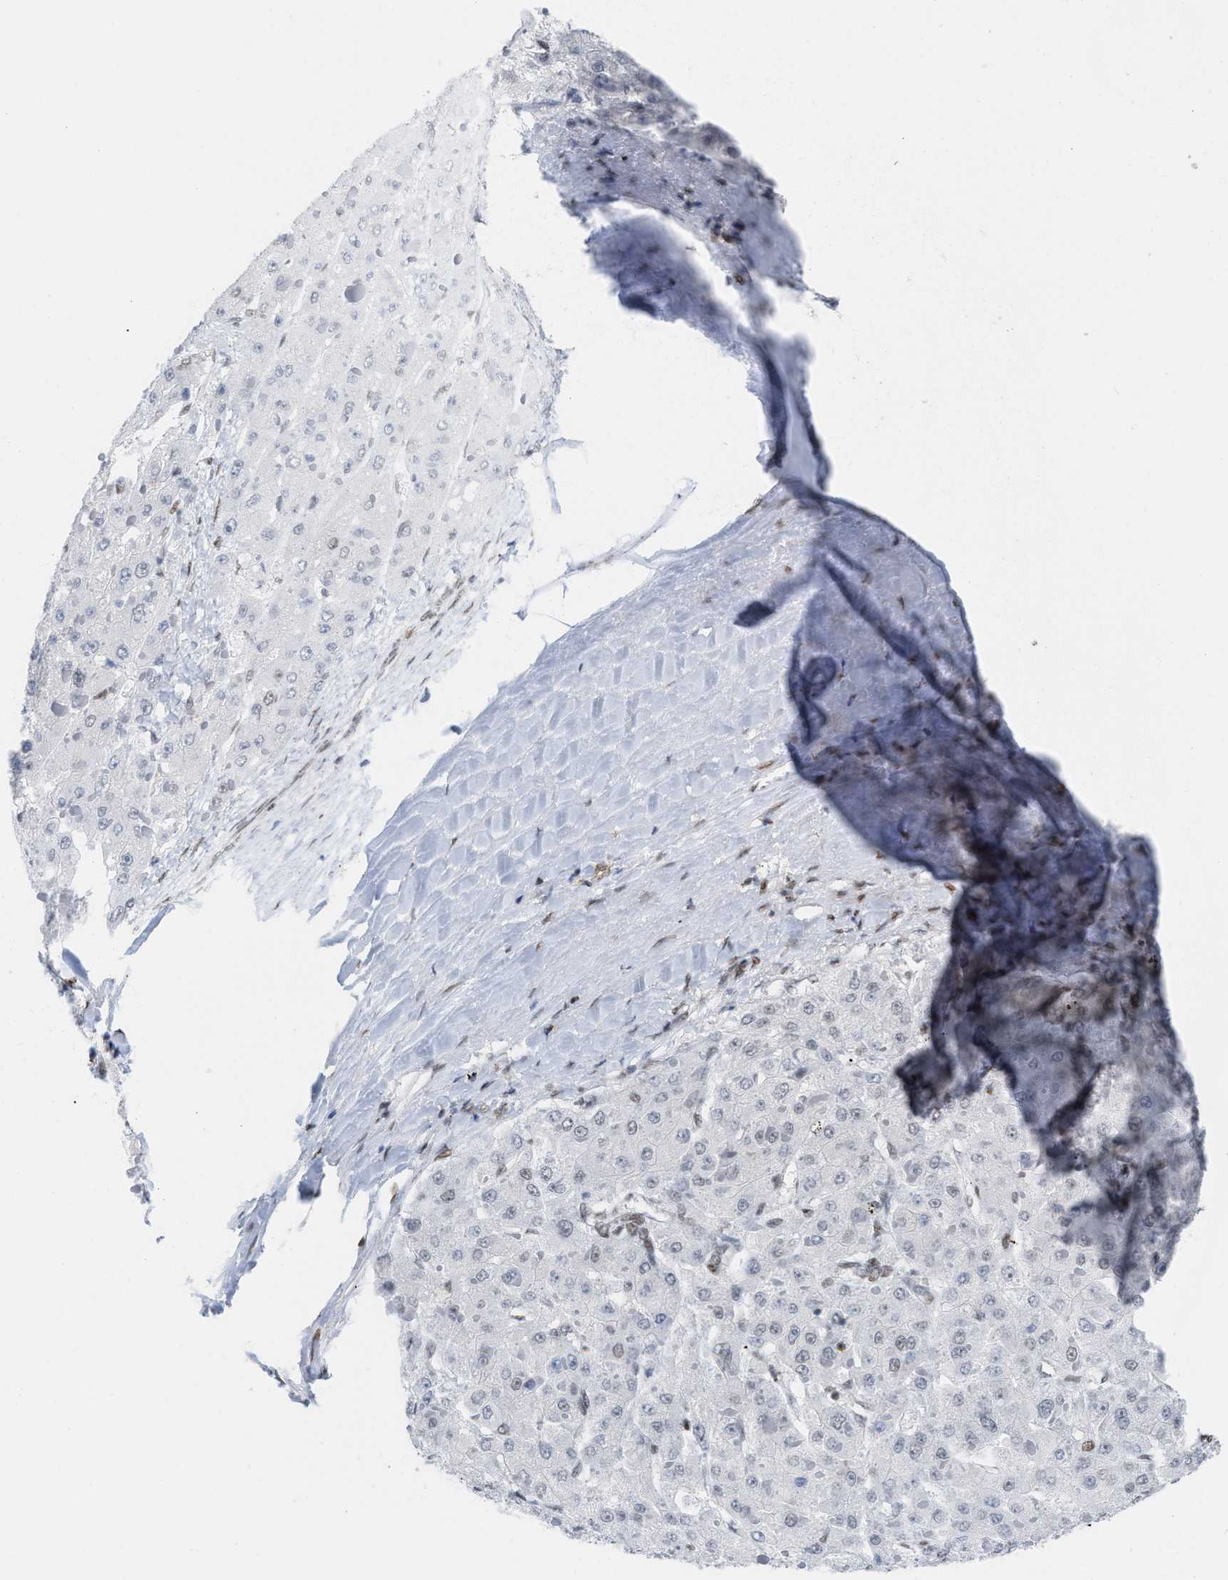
{"staining": {"intensity": "weak", "quantity": "<25%", "location": "nuclear"}, "tissue": "liver cancer", "cell_type": "Tumor cells", "image_type": "cancer", "snomed": [{"axis": "morphology", "description": "Carcinoma, Hepatocellular, NOS"}, {"axis": "topography", "description": "Liver"}], "caption": "Hepatocellular carcinoma (liver) was stained to show a protein in brown. There is no significant positivity in tumor cells. (Stains: DAB IHC with hematoxylin counter stain, Microscopy: brightfield microscopy at high magnification).", "gene": "MIER1", "patient": {"sex": "female", "age": 73}}